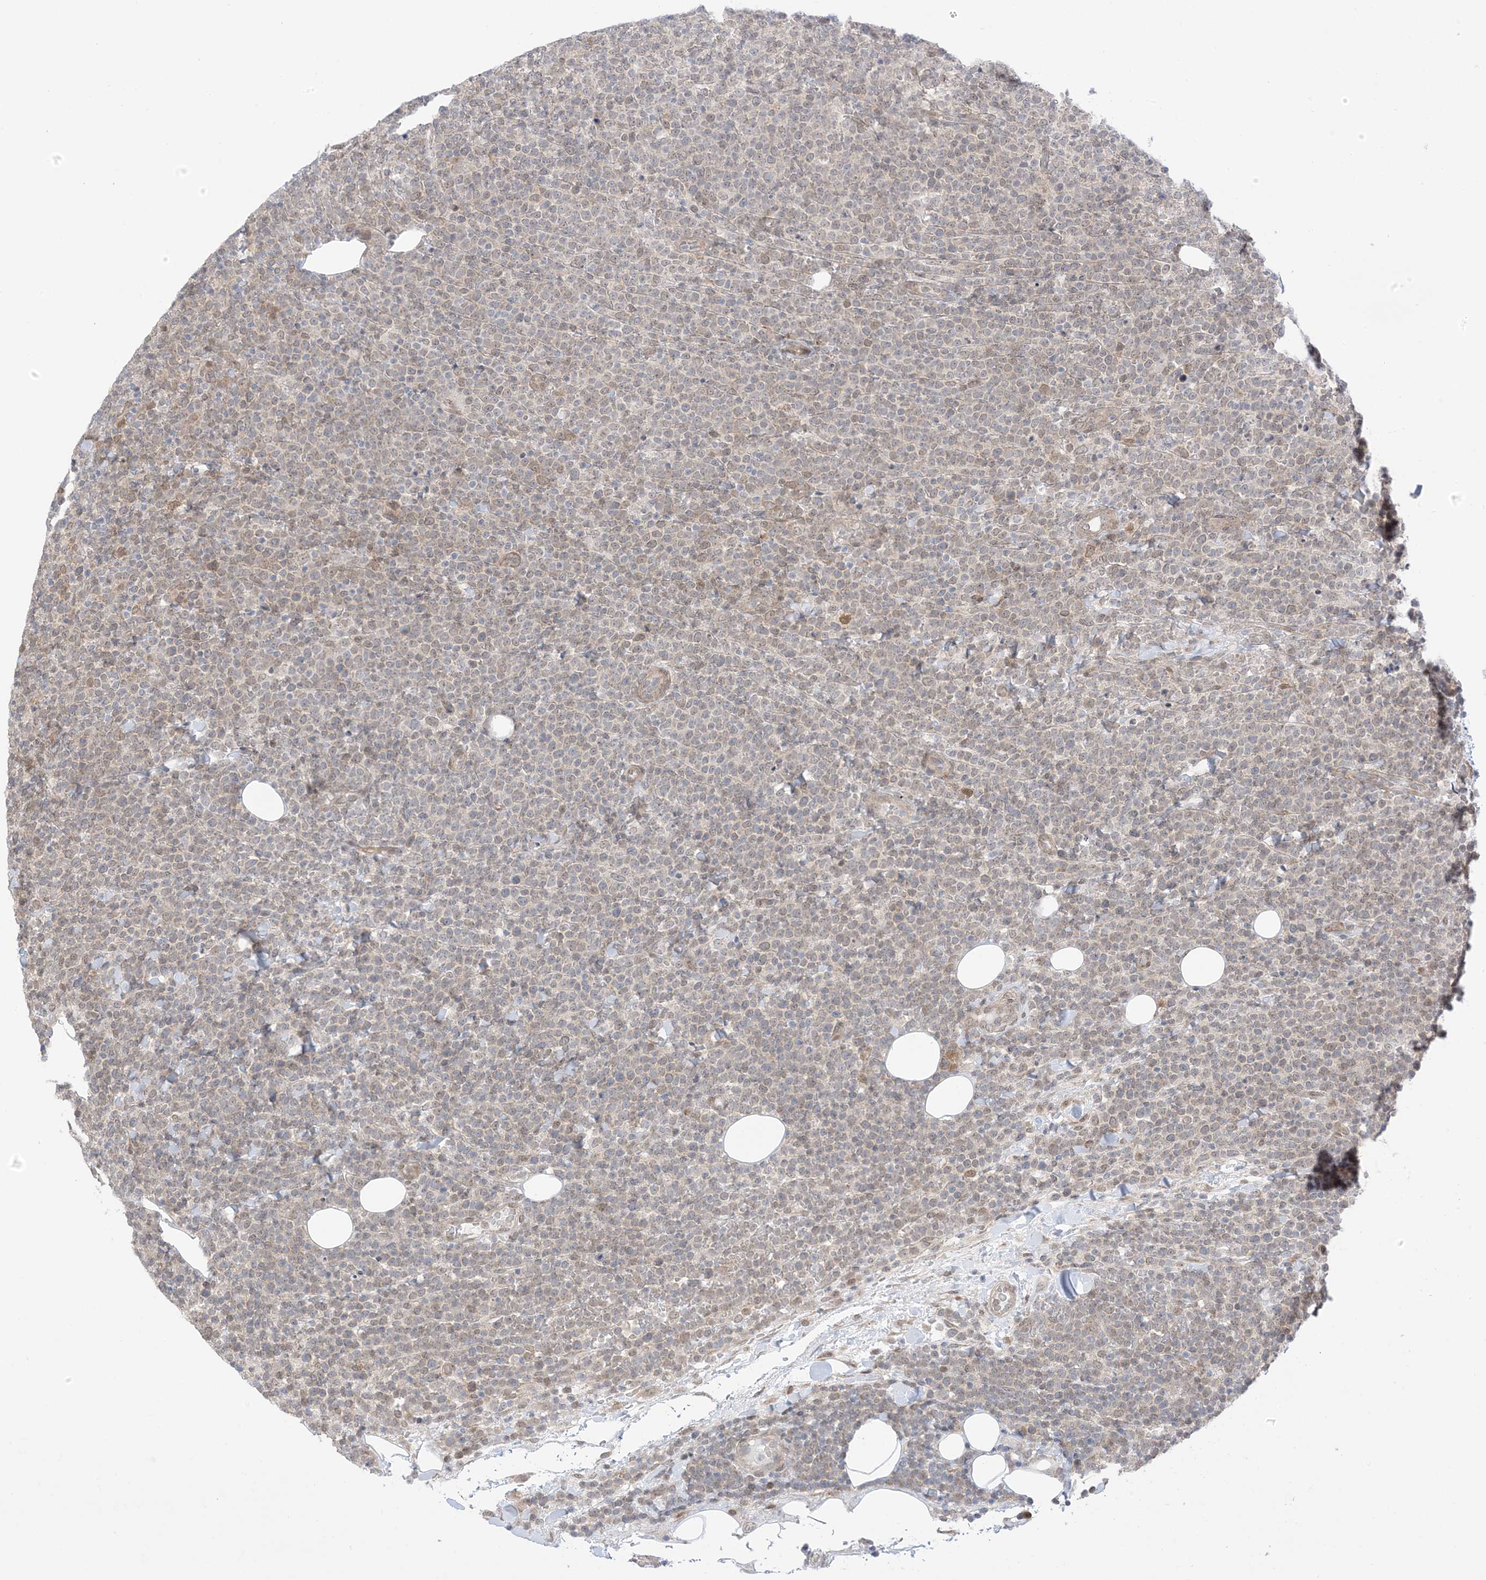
{"staining": {"intensity": "weak", "quantity": "25%-75%", "location": "cytoplasmic/membranous,nuclear"}, "tissue": "lymphoma", "cell_type": "Tumor cells", "image_type": "cancer", "snomed": [{"axis": "morphology", "description": "Malignant lymphoma, non-Hodgkin's type, High grade"}, {"axis": "topography", "description": "Lymph node"}], "caption": "This histopathology image exhibits IHC staining of lymphoma, with low weak cytoplasmic/membranous and nuclear staining in approximately 25%-75% of tumor cells.", "gene": "UBE2E2", "patient": {"sex": "male", "age": 61}}